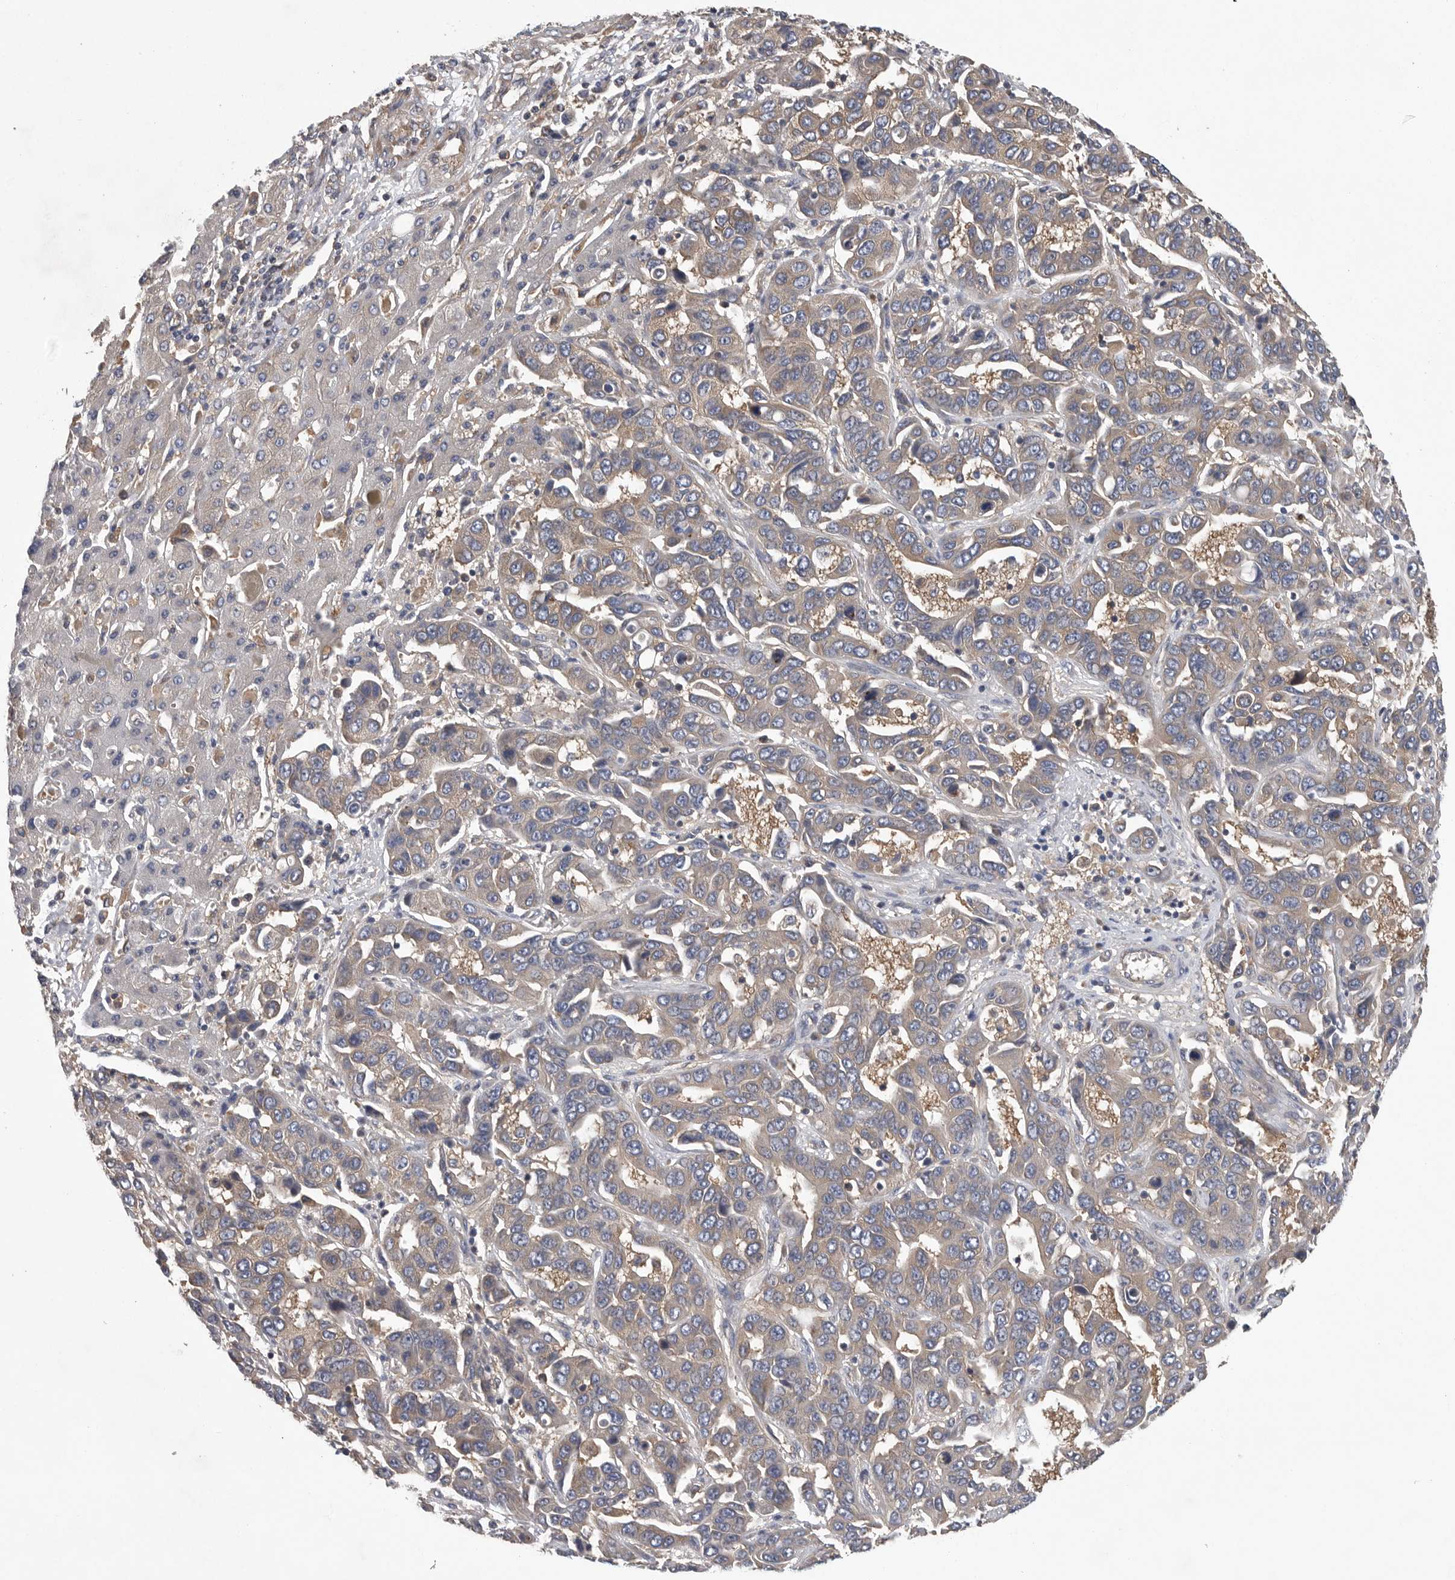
{"staining": {"intensity": "negative", "quantity": "none", "location": "none"}, "tissue": "liver cancer", "cell_type": "Tumor cells", "image_type": "cancer", "snomed": [{"axis": "morphology", "description": "Cholangiocarcinoma"}, {"axis": "topography", "description": "Liver"}], "caption": "DAB immunohistochemical staining of human liver cholangiocarcinoma reveals no significant expression in tumor cells. Nuclei are stained in blue.", "gene": "OXR1", "patient": {"sex": "female", "age": 52}}